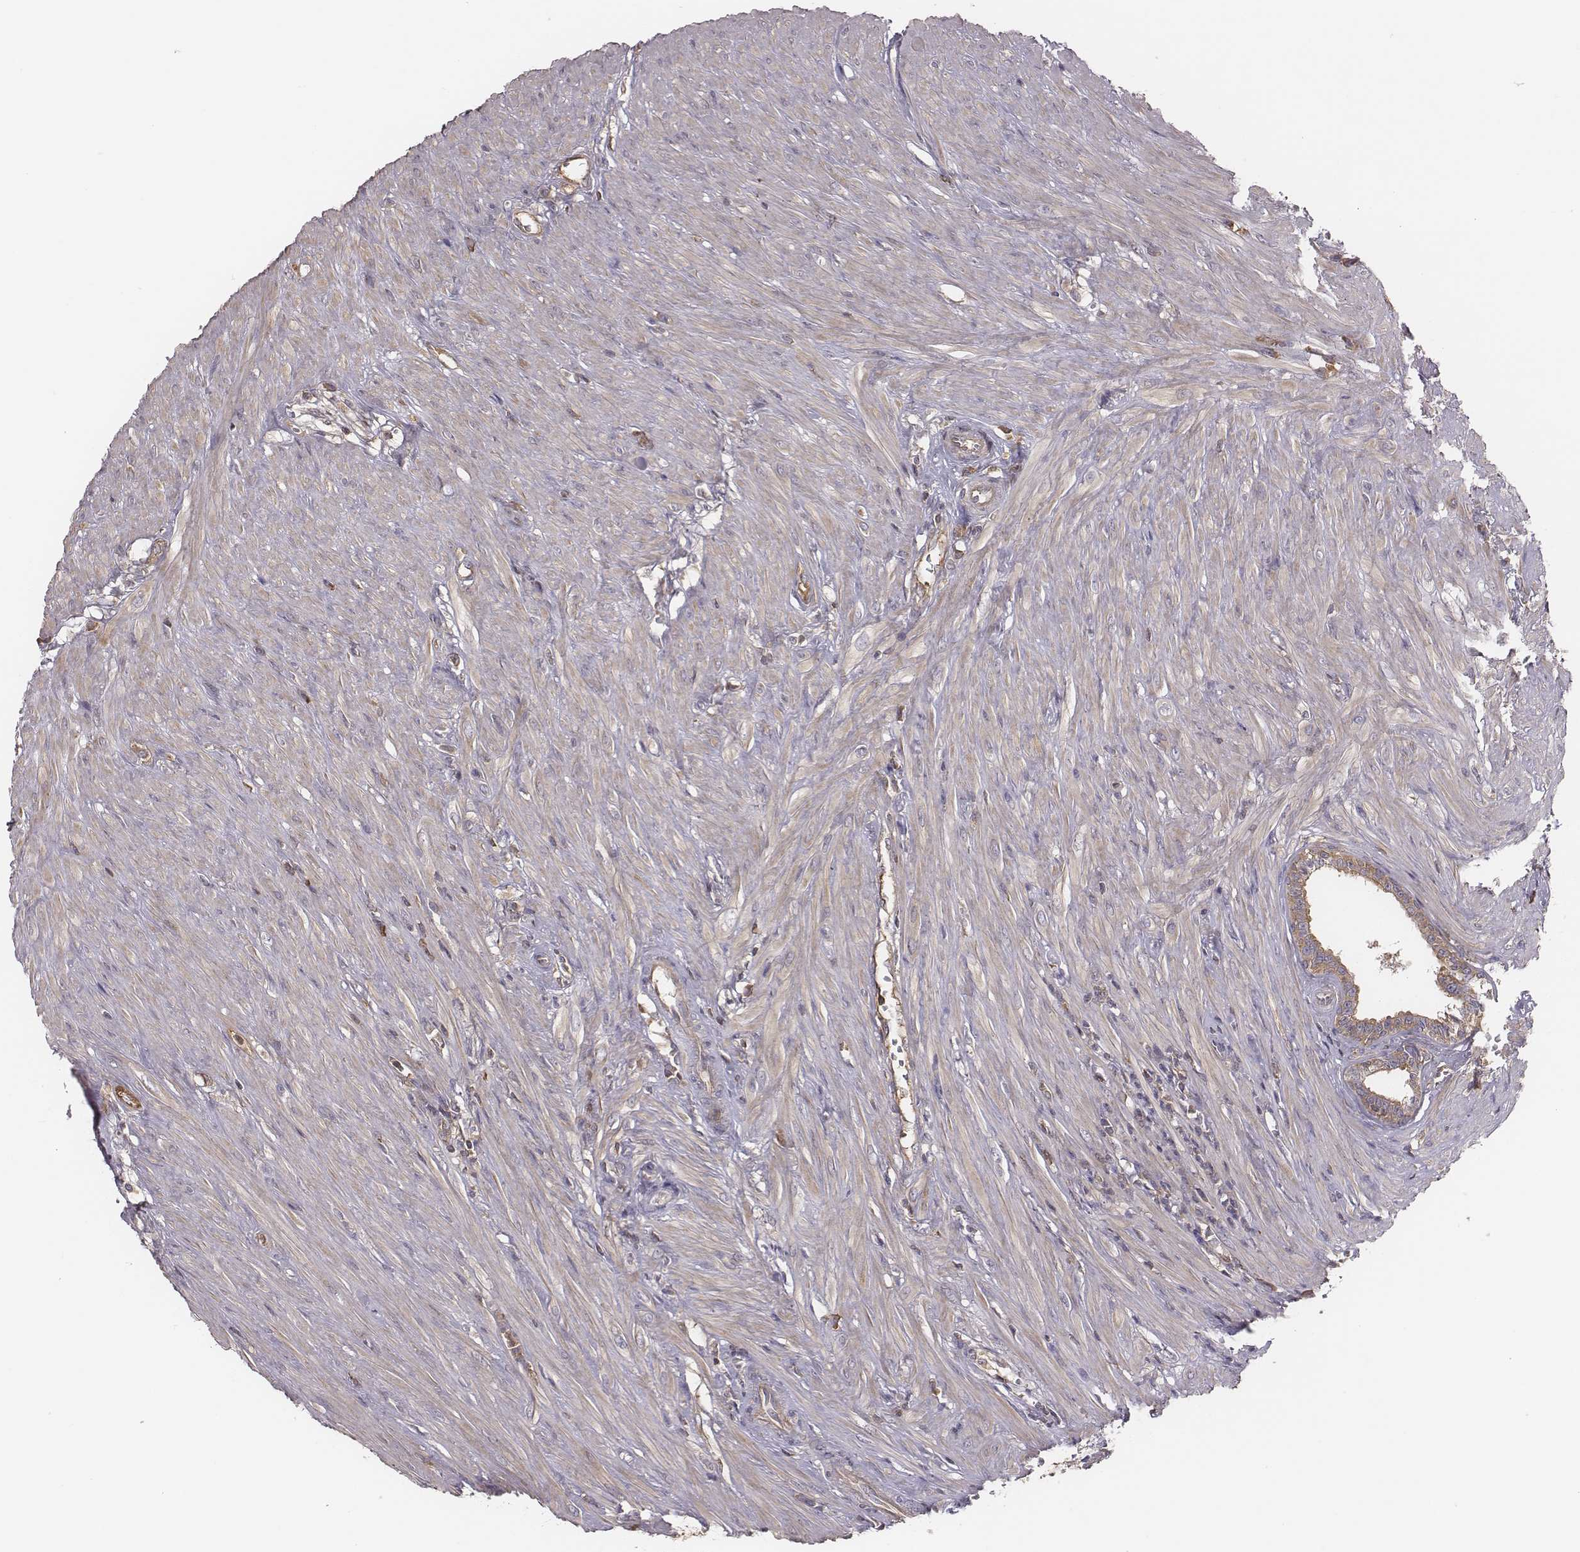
{"staining": {"intensity": "weak", "quantity": ">75%", "location": "cytoplasmic/membranous"}, "tissue": "seminal vesicle", "cell_type": "Glandular cells", "image_type": "normal", "snomed": [{"axis": "morphology", "description": "Normal tissue, NOS"}, {"axis": "morphology", "description": "Urothelial carcinoma, NOS"}, {"axis": "topography", "description": "Urinary bladder"}, {"axis": "topography", "description": "Seminal veicle"}], "caption": "The image demonstrates immunohistochemical staining of benign seminal vesicle. There is weak cytoplasmic/membranous positivity is seen in approximately >75% of glandular cells. (IHC, brightfield microscopy, high magnification).", "gene": "CAD", "patient": {"sex": "male", "age": 76}}